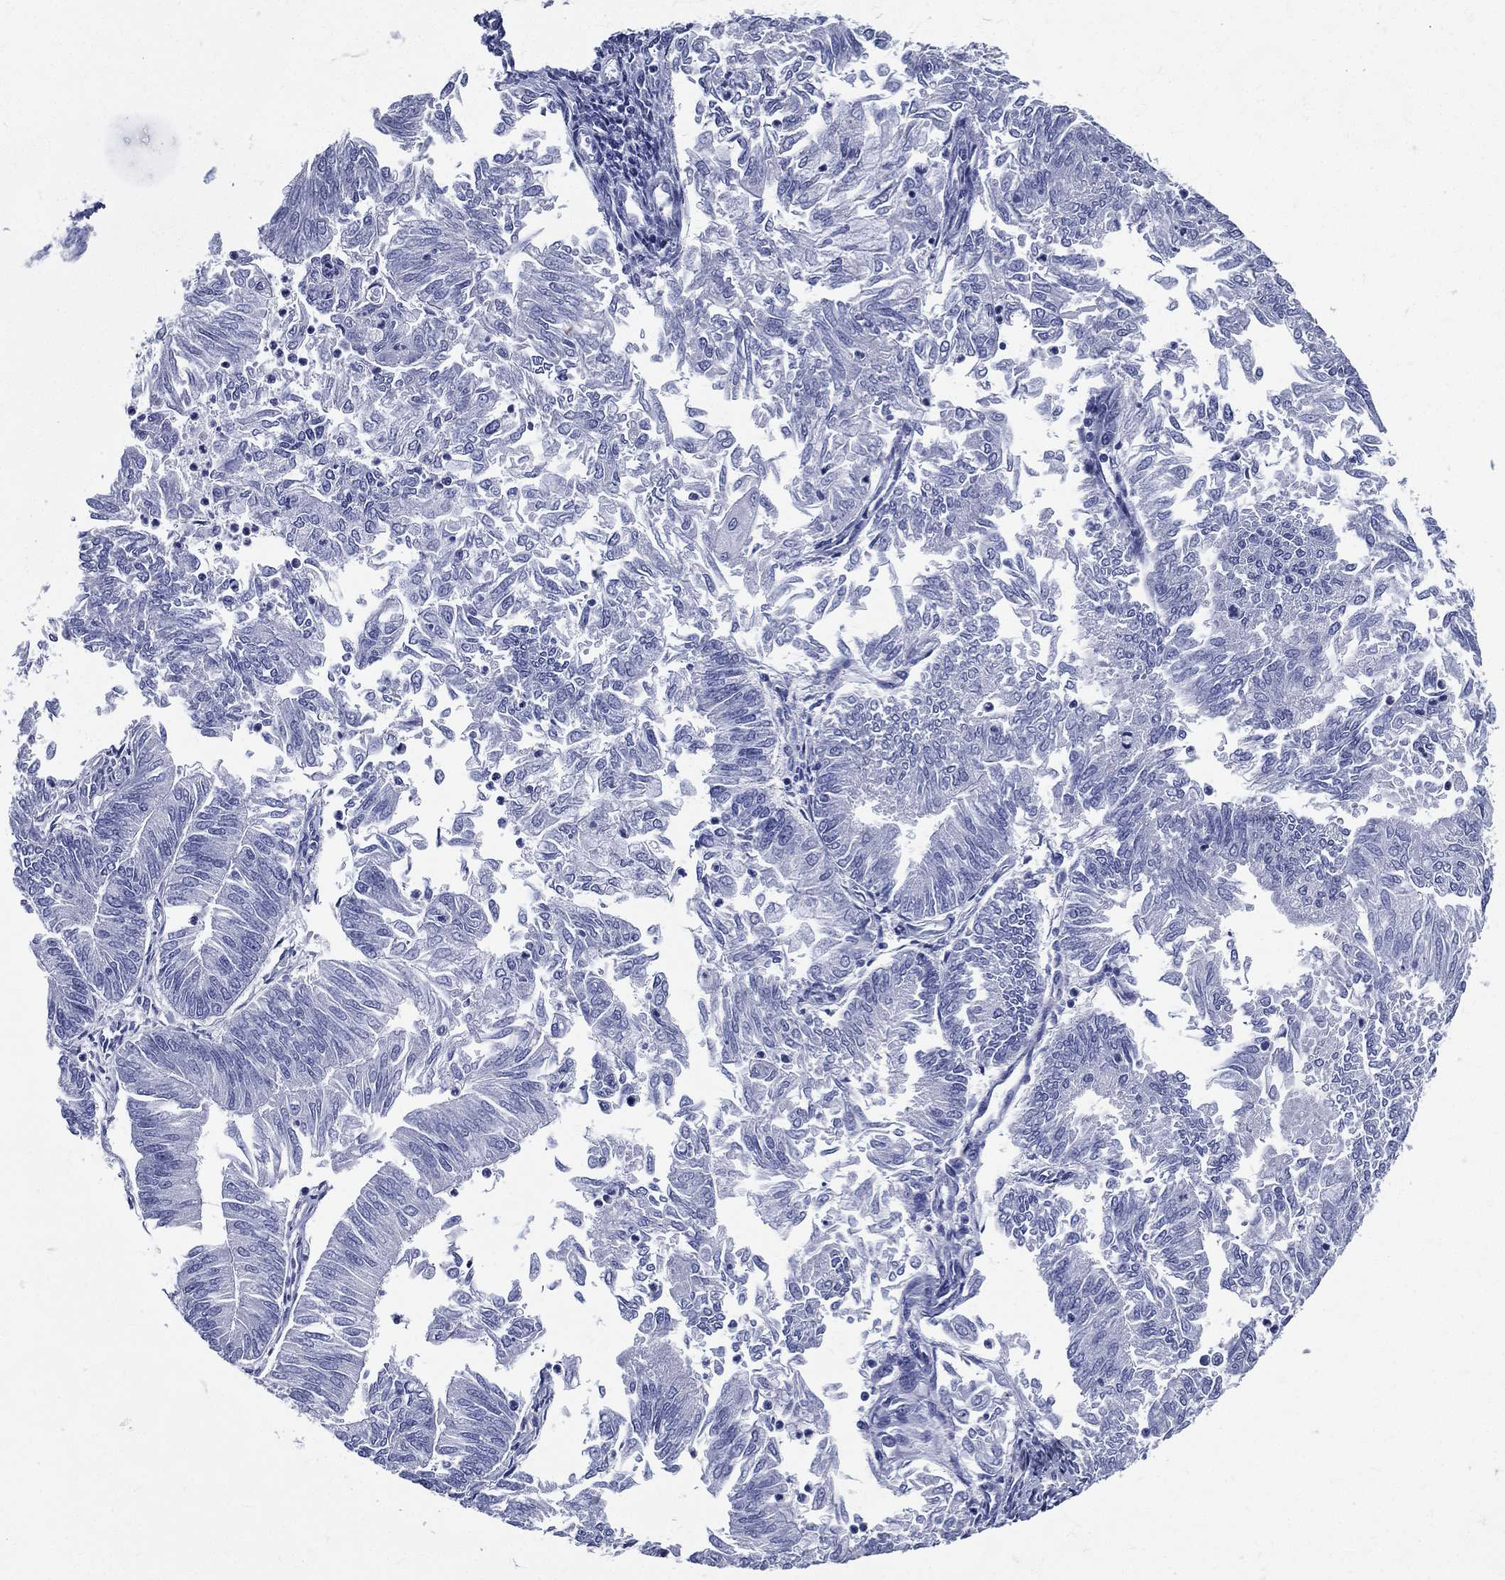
{"staining": {"intensity": "negative", "quantity": "none", "location": "none"}, "tissue": "endometrial cancer", "cell_type": "Tumor cells", "image_type": "cancer", "snomed": [{"axis": "morphology", "description": "Adenocarcinoma, NOS"}, {"axis": "topography", "description": "Endometrium"}], "caption": "Immunohistochemistry histopathology image of neoplastic tissue: human adenocarcinoma (endometrial) stained with DAB exhibits no significant protein expression in tumor cells.", "gene": "DPYS", "patient": {"sex": "female", "age": 59}}